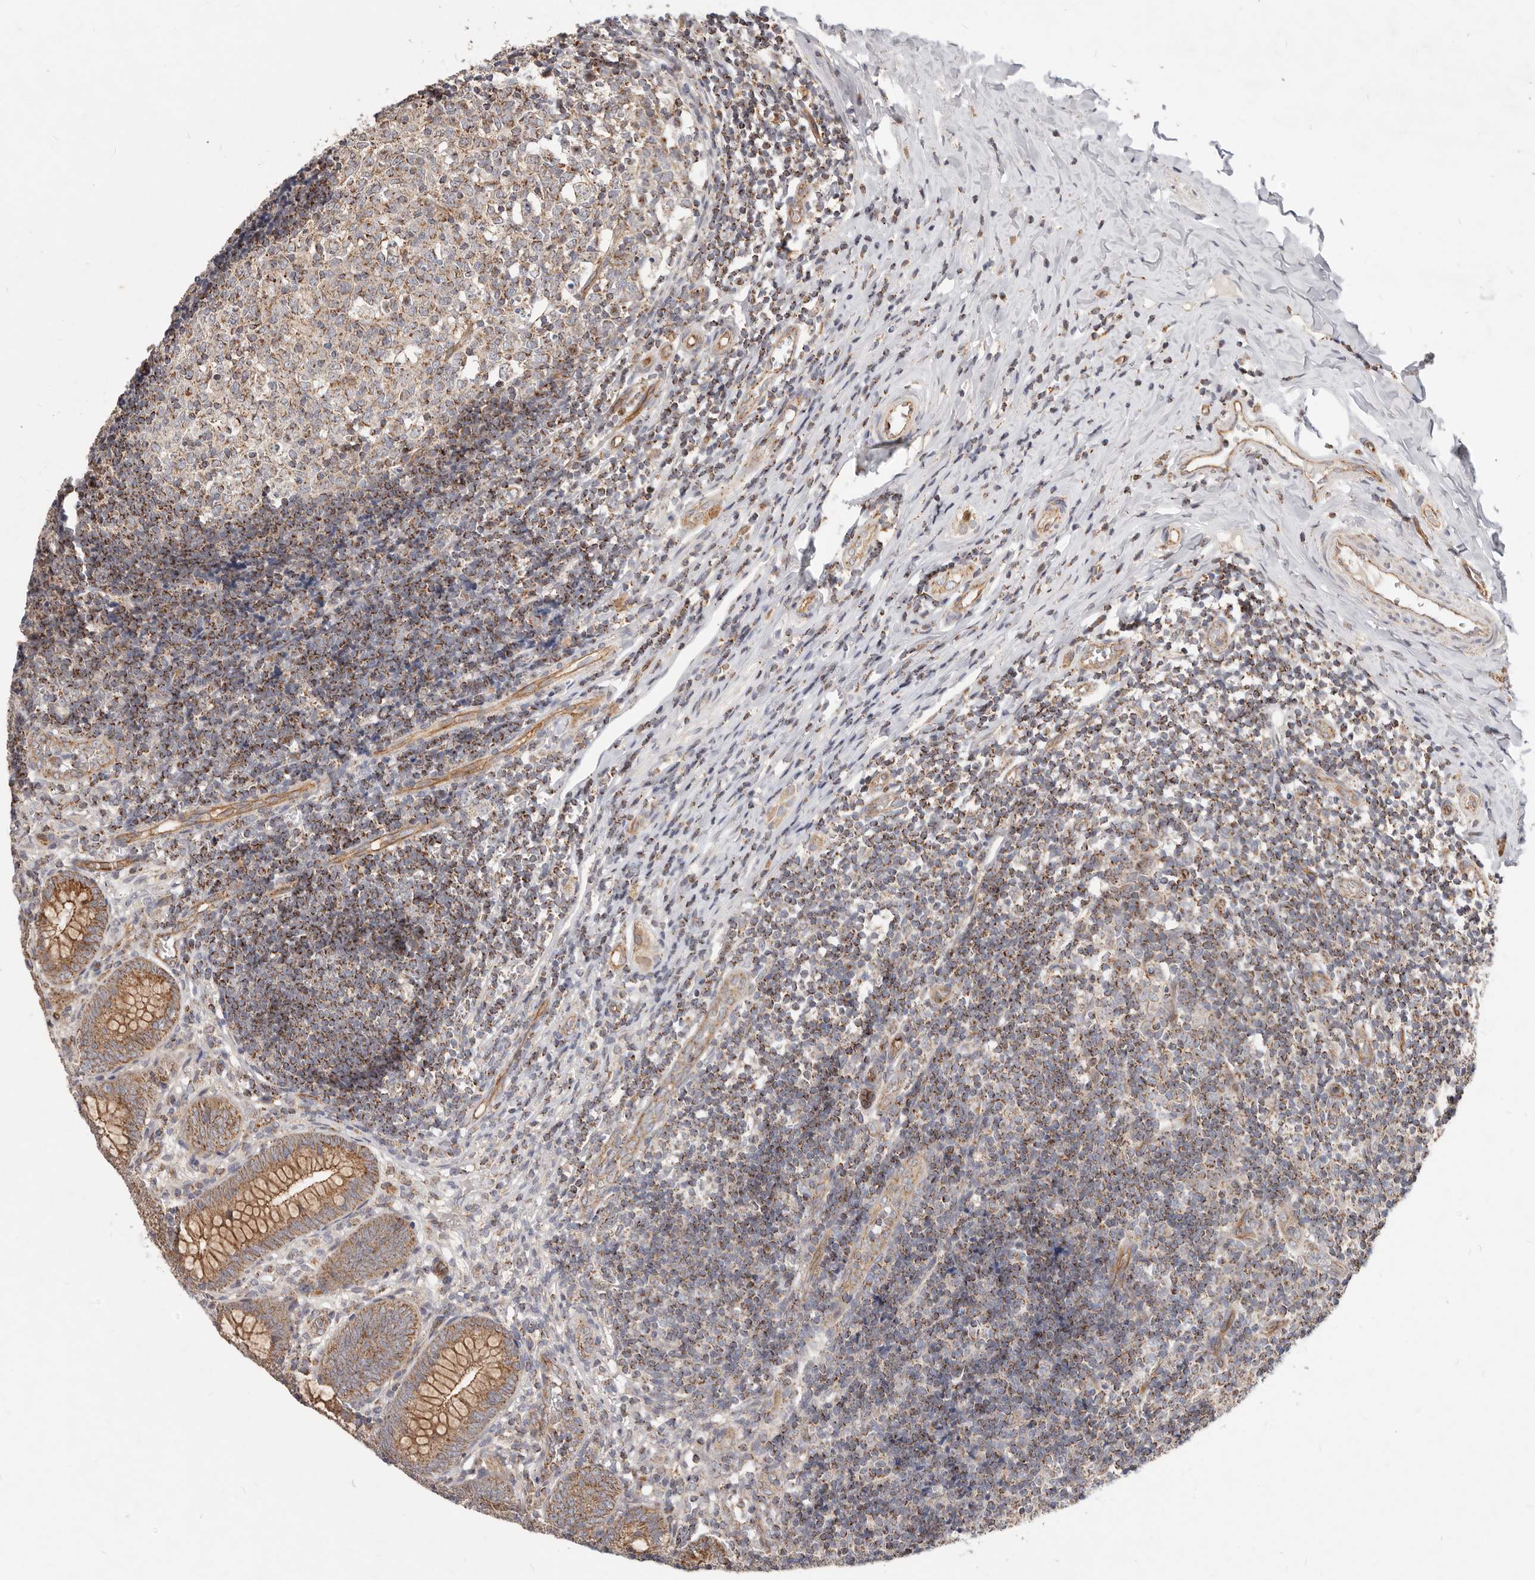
{"staining": {"intensity": "moderate", "quantity": ">75%", "location": "cytoplasmic/membranous"}, "tissue": "appendix", "cell_type": "Glandular cells", "image_type": "normal", "snomed": [{"axis": "morphology", "description": "Normal tissue, NOS"}, {"axis": "topography", "description": "Appendix"}], "caption": "Immunohistochemical staining of unremarkable human appendix shows >75% levels of moderate cytoplasmic/membranous protein staining in about >75% of glandular cells. The staining is performed using DAB (3,3'-diaminobenzidine) brown chromogen to label protein expression. The nuclei are counter-stained blue using hematoxylin.", "gene": "USP49", "patient": {"sex": "male", "age": 8}}